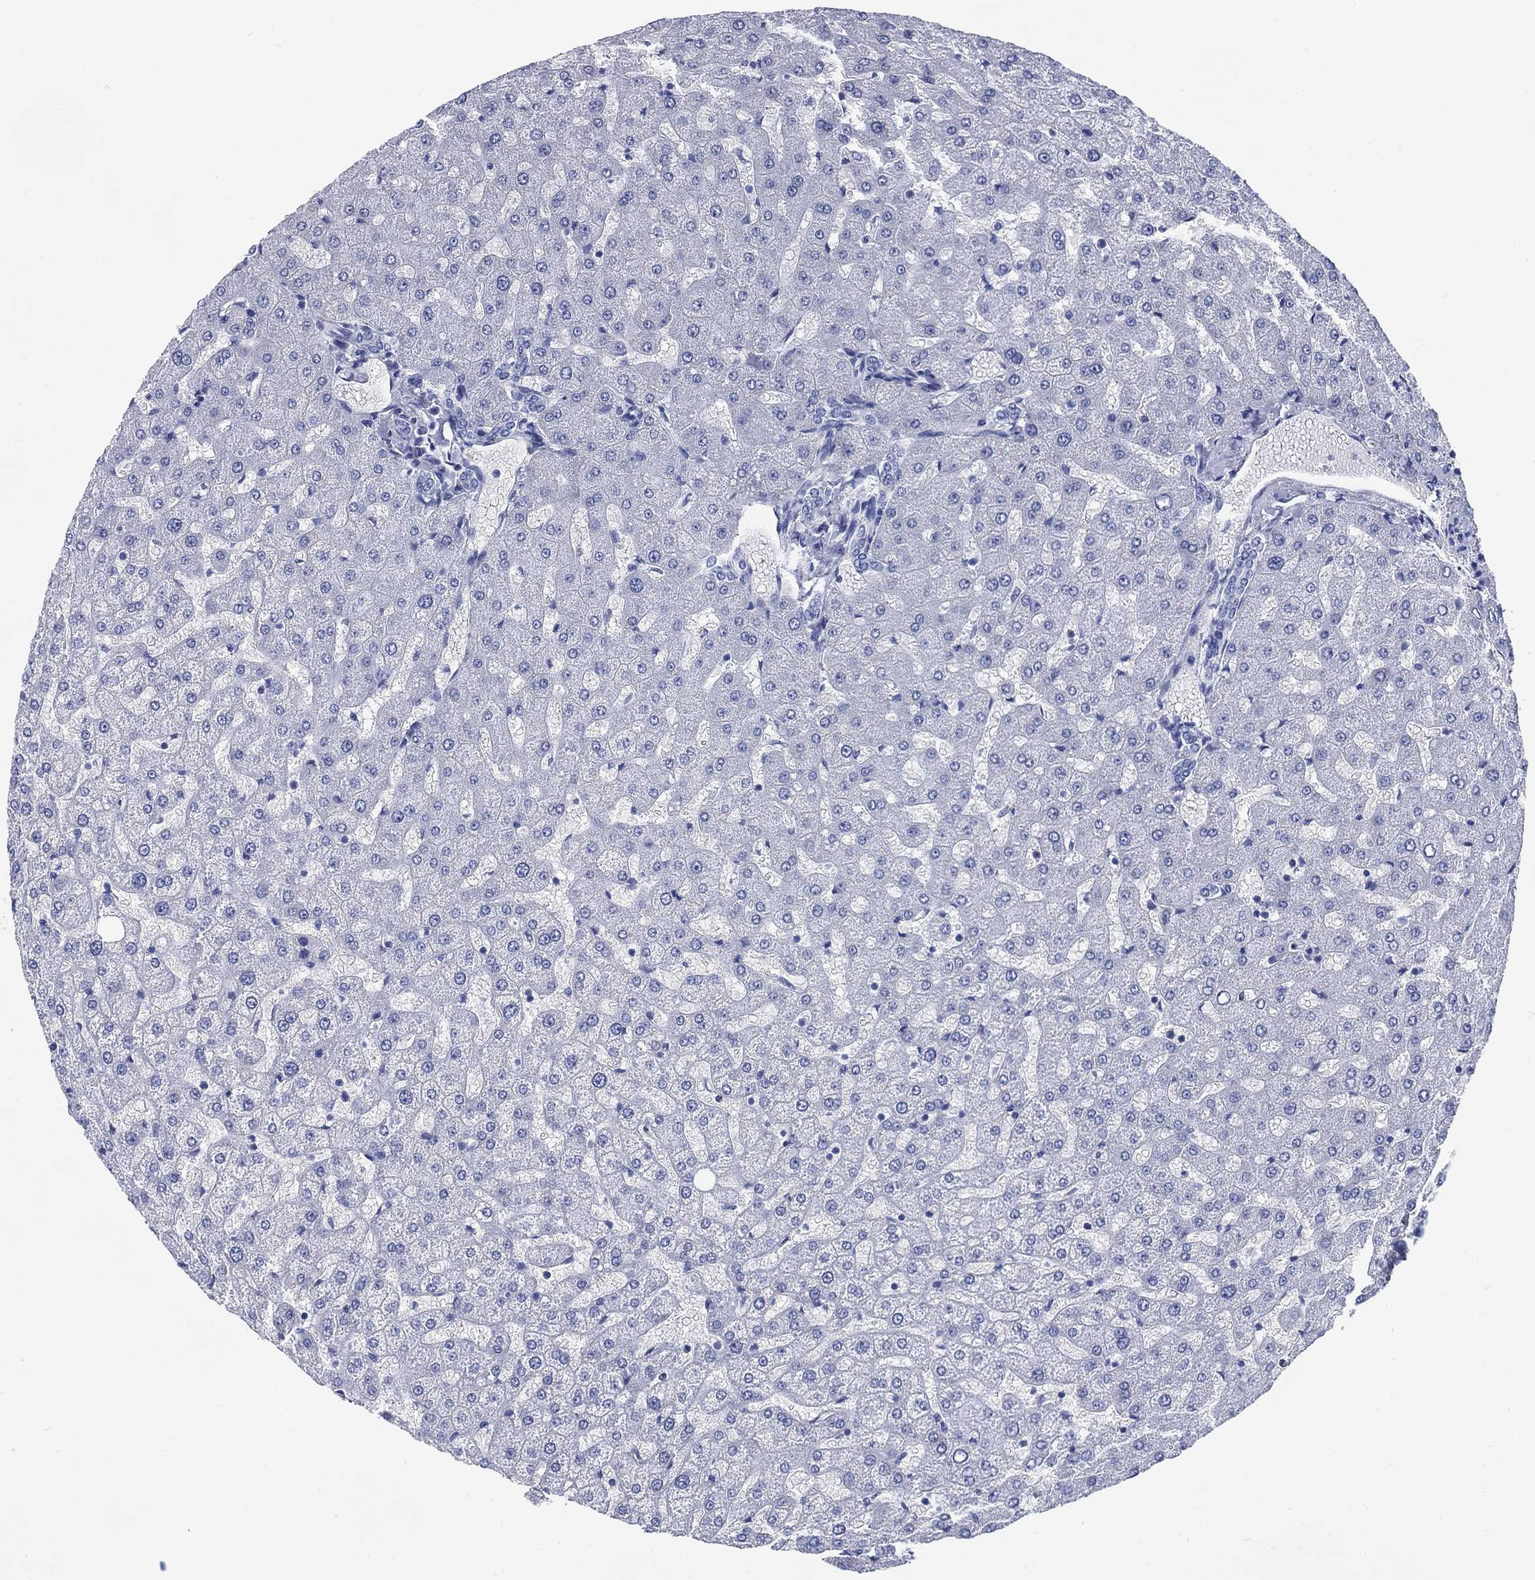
{"staining": {"intensity": "negative", "quantity": "none", "location": "none"}, "tissue": "liver", "cell_type": "Cholangiocytes", "image_type": "normal", "snomed": [{"axis": "morphology", "description": "Normal tissue, NOS"}, {"axis": "topography", "description": "Liver"}], "caption": "Immunohistochemical staining of benign liver demonstrates no significant staining in cholangiocytes.", "gene": "DDI1", "patient": {"sex": "female", "age": 50}}